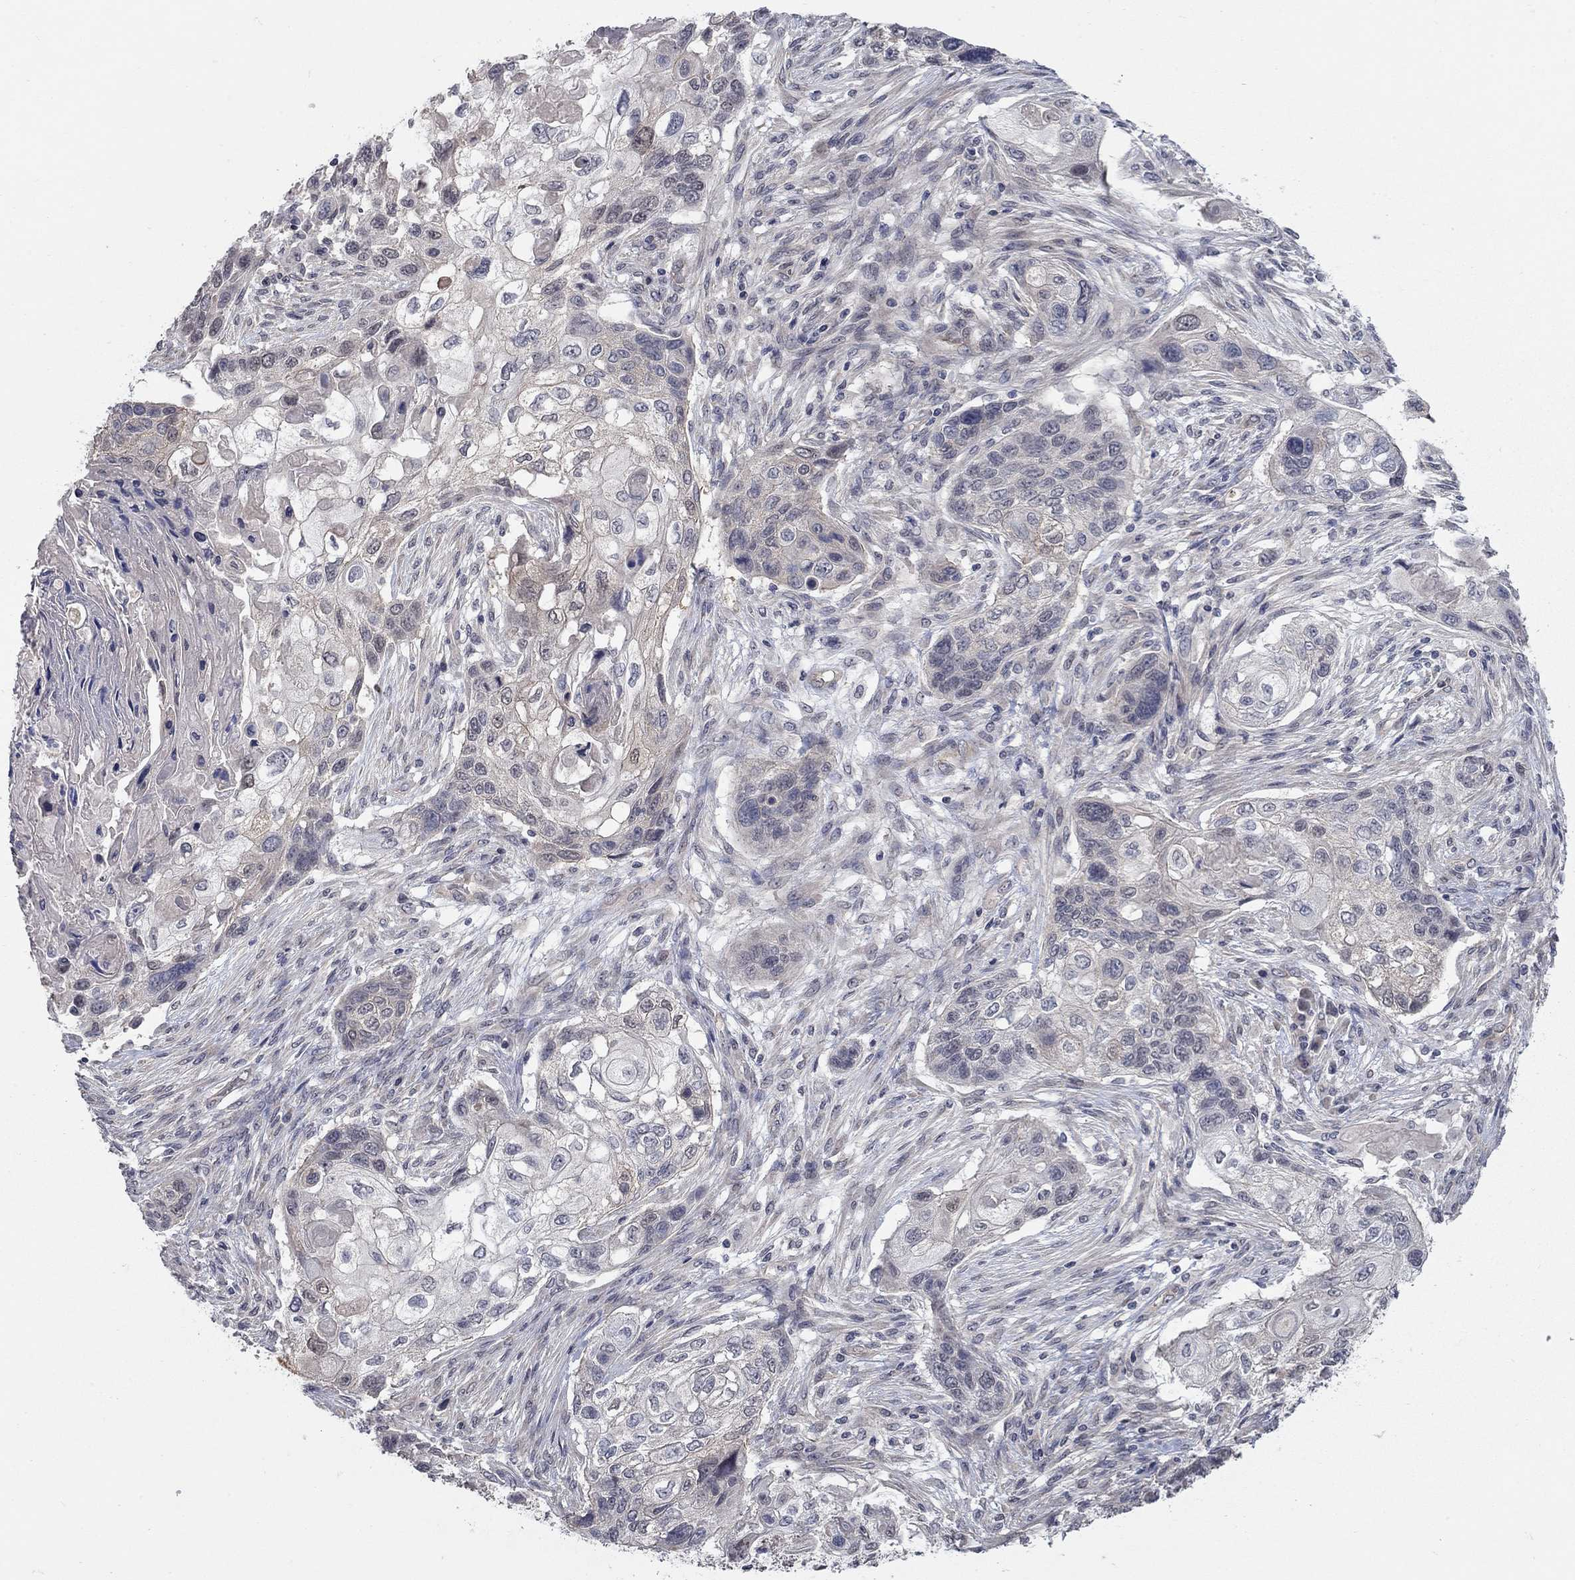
{"staining": {"intensity": "negative", "quantity": "none", "location": "none"}, "tissue": "lung cancer", "cell_type": "Tumor cells", "image_type": "cancer", "snomed": [{"axis": "morphology", "description": "Normal tissue, NOS"}, {"axis": "morphology", "description": "Squamous cell carcinoma, NOS"}, {"axis": "topography", "description": "Bronchus"}, {"axis": "topography", "description": "Lung"}], "caption": "A micrograph of lung cancer (squamous cell carcinoma) stained for a protein reveals no brown staining in tumor cells.", "gene": "WASF3", "patient": {"sex": "male", "age": 69}}